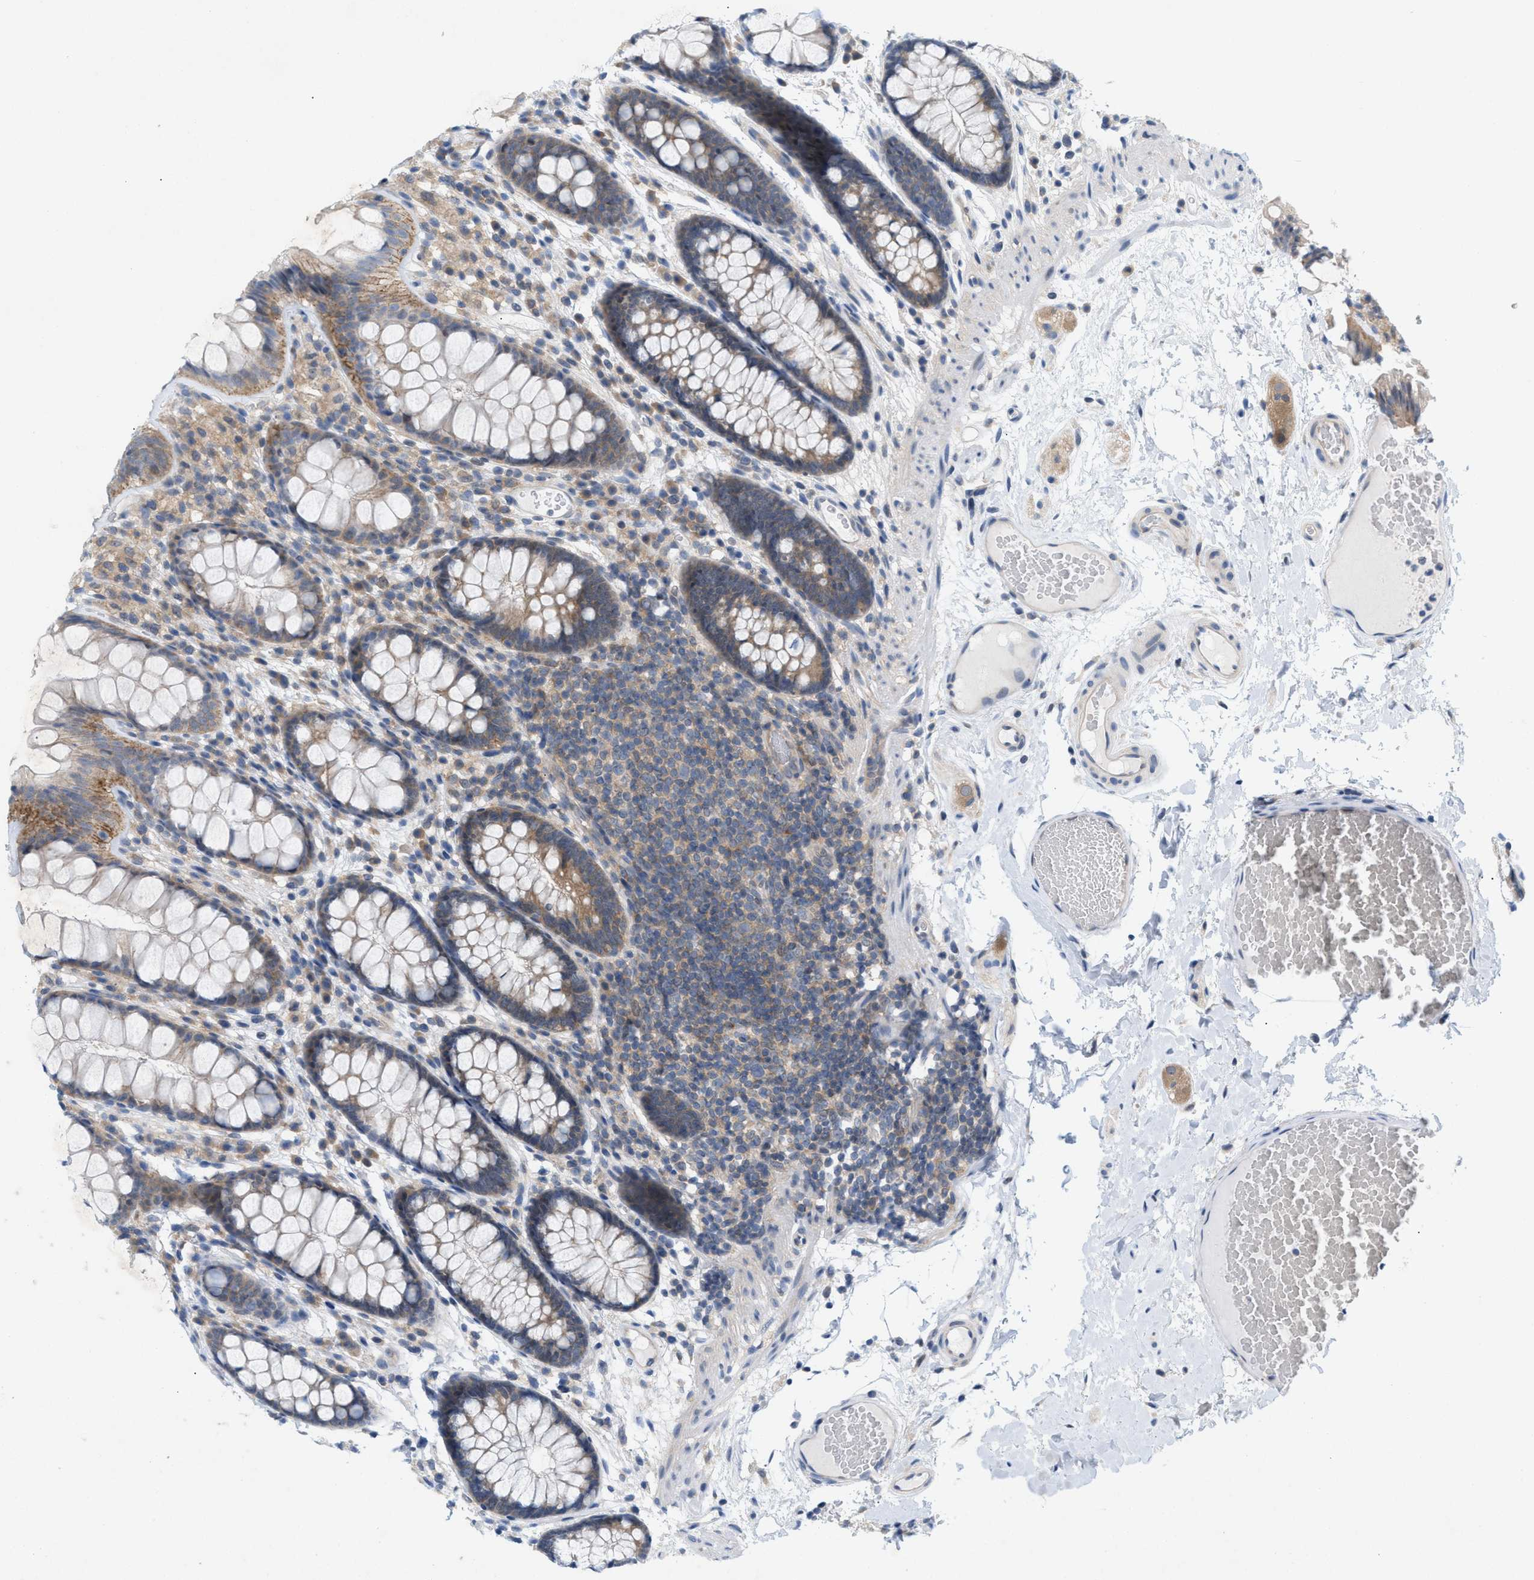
{"staining": {"intensity": "negative", "quantity": "none", "location": "none"}, "tissue": "colon", "cell_type": "Endothelial cells", "image_type": "normal", "snomed": [{"axis": "morphology", "description": "Normal tissue, NOS"}, {"axis": "topography", "description": "Colon"}], "caption": "Histopathology image shows no significant protein staining in endothelial cells of benign colon. (Stains: DAB immunohistochemistry (IHC) with hematoxylin counter stain, Microscopy: brightfield microscopy at high magnification).", "gene": "WIPI2", "patient": {"sex": "female", "age": 56}}